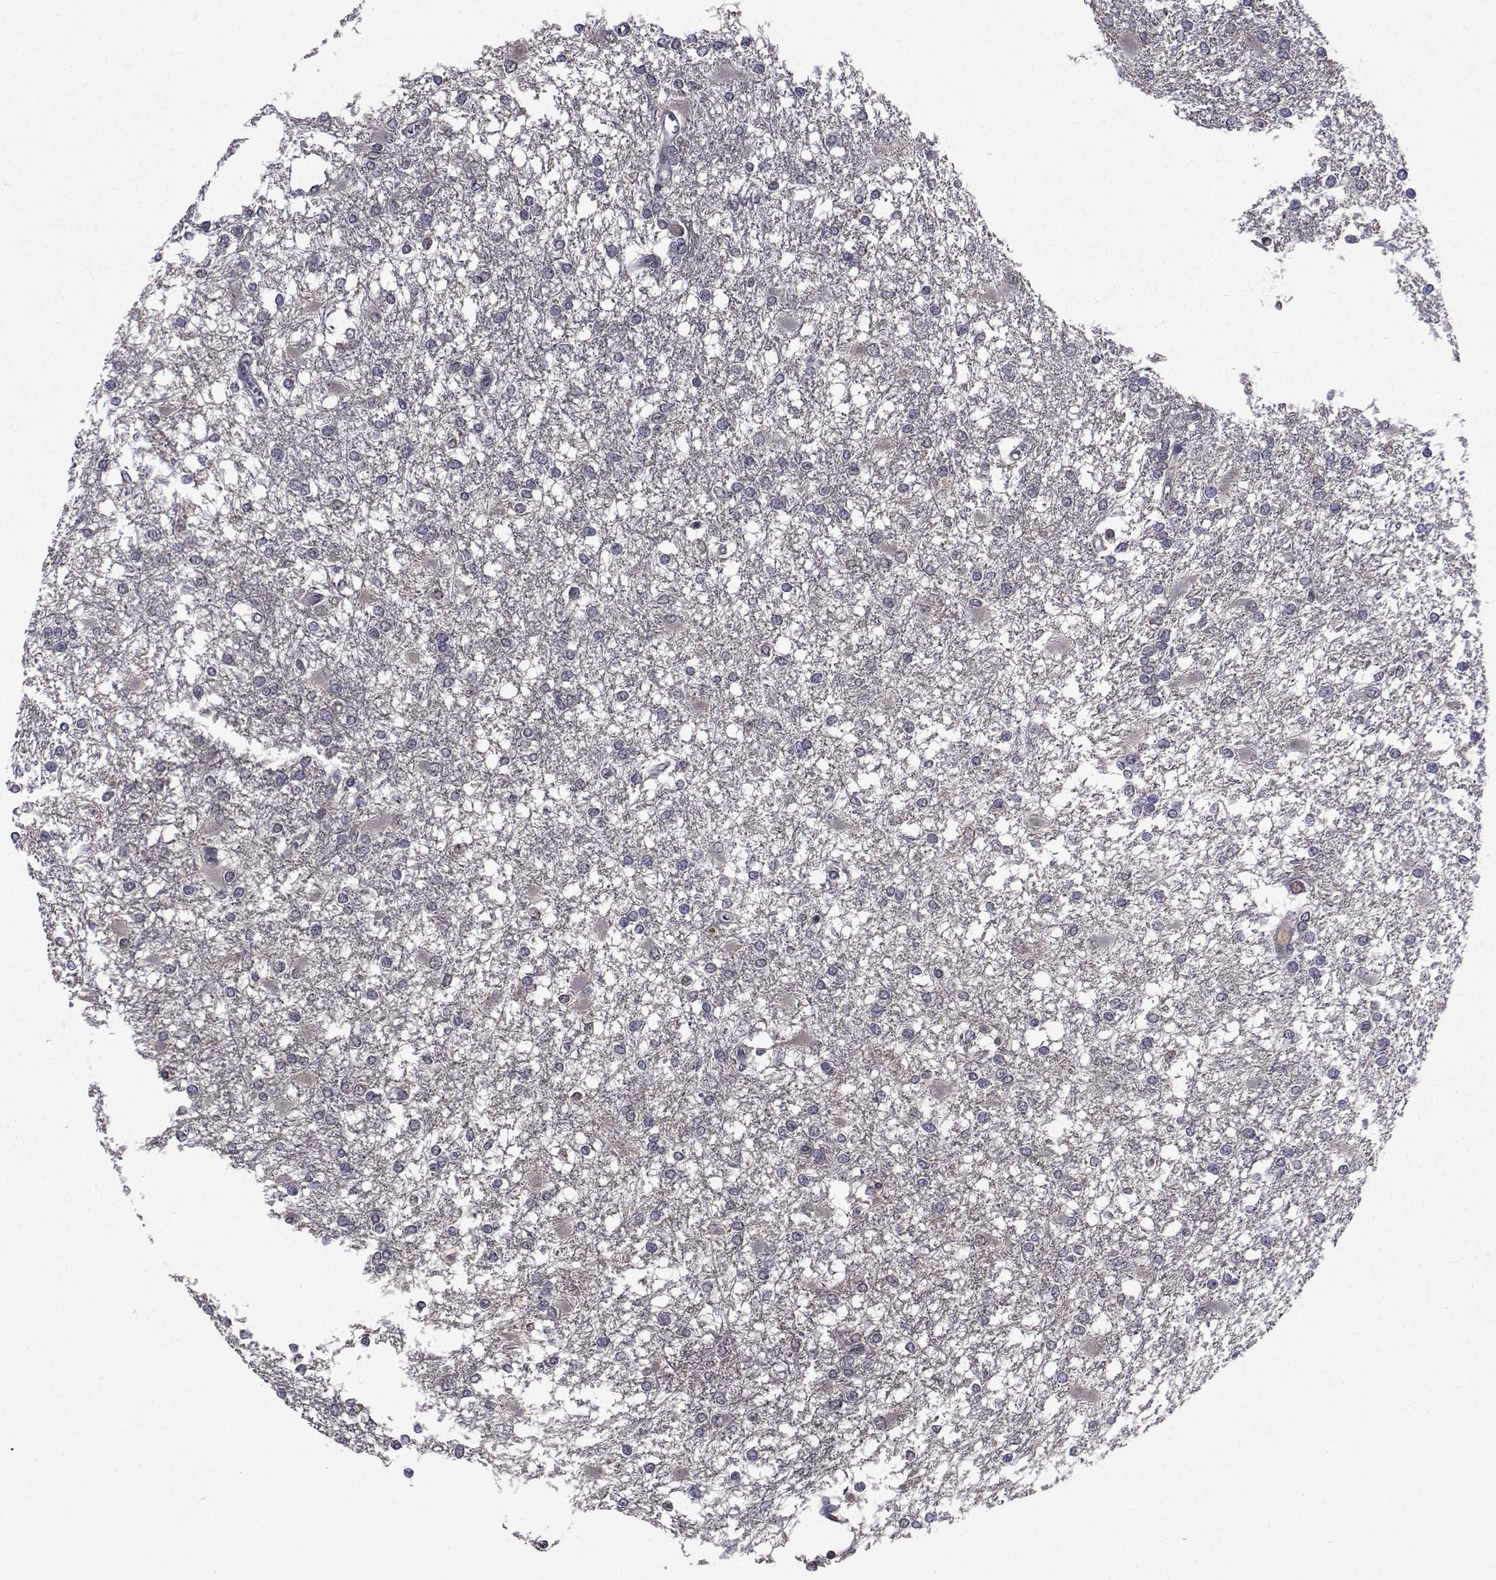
{"staining": {"intensity": "negative", "quantity": "none", "location": "none"}, "tissue": "glioma", "cell_type": "Tumor cells", "image_type": "cancer", "snomed": [{"axis": "morphology", "description": "Glioma, malignant, High grade"}, {"axis": "topography", "description": "Cerebral cortex"}], "caption": "Malignant high-grade glioma stained for a protein using immunohistochemistry demonstrates no staining tumor cells.", "gene": "CYP2S1", "patient": {"sex": "male", "age": 79}}